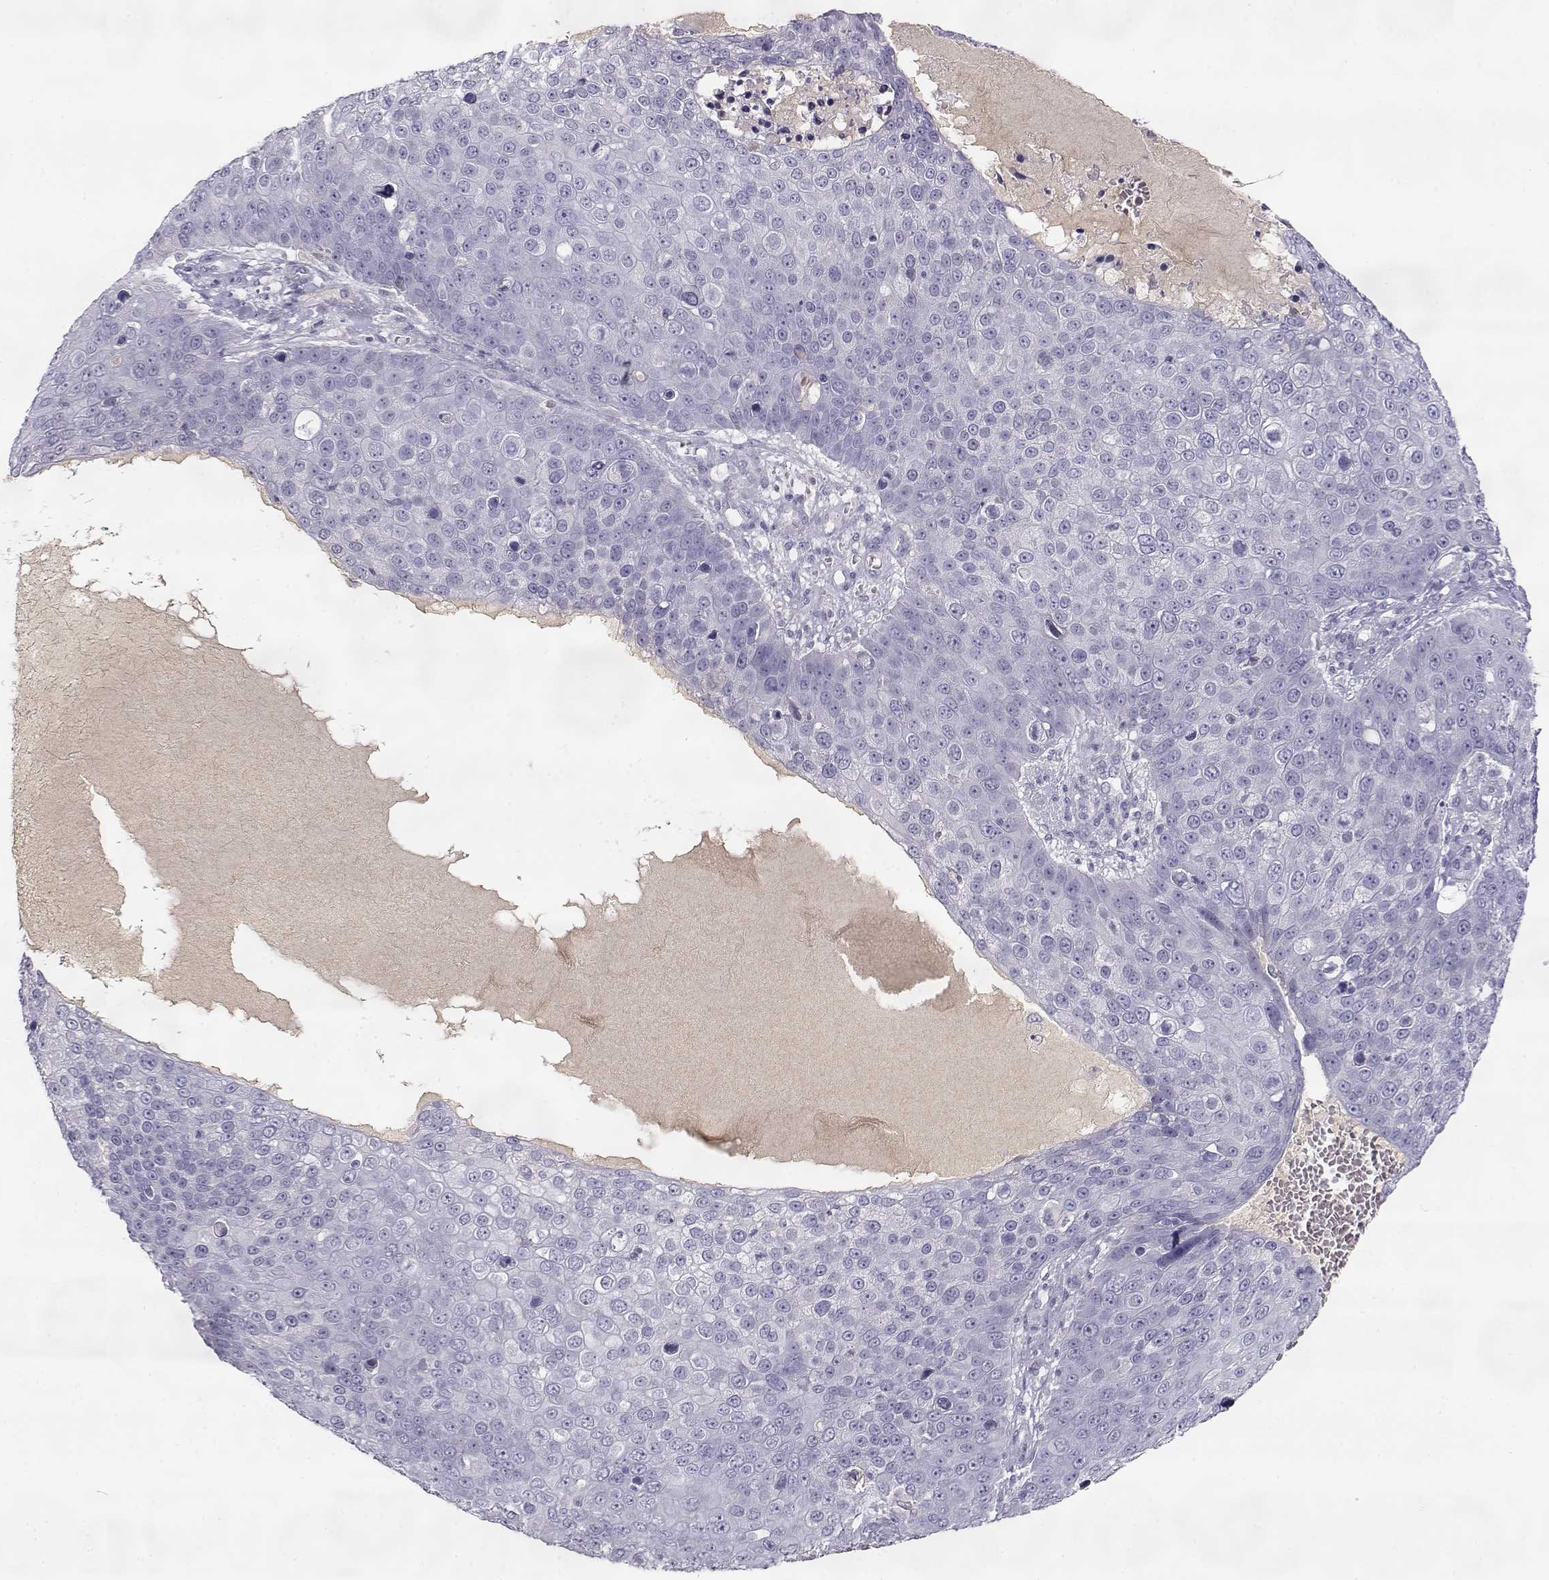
{"staining": {"intensity": "negative", "quantity": "none", "location": "none"}, "tissue": "skin cancer", "cell_type": "Tumor cells", "image_type": "cancer", "snomed": [{"axis": "morphology", "description": "Squamous cell carcinoma, NOS"}, {"axis": "topography", "description": "Skin"}], "caption": "An immunohistochemistry photomicrograph of squamous cell carcinoma (skin) is shown. There is no staining in tumor cells of squamous cell carcinoma (skin).", "gene": "SLCO6A1", "patient": {"sex": "male", "age": 71}}